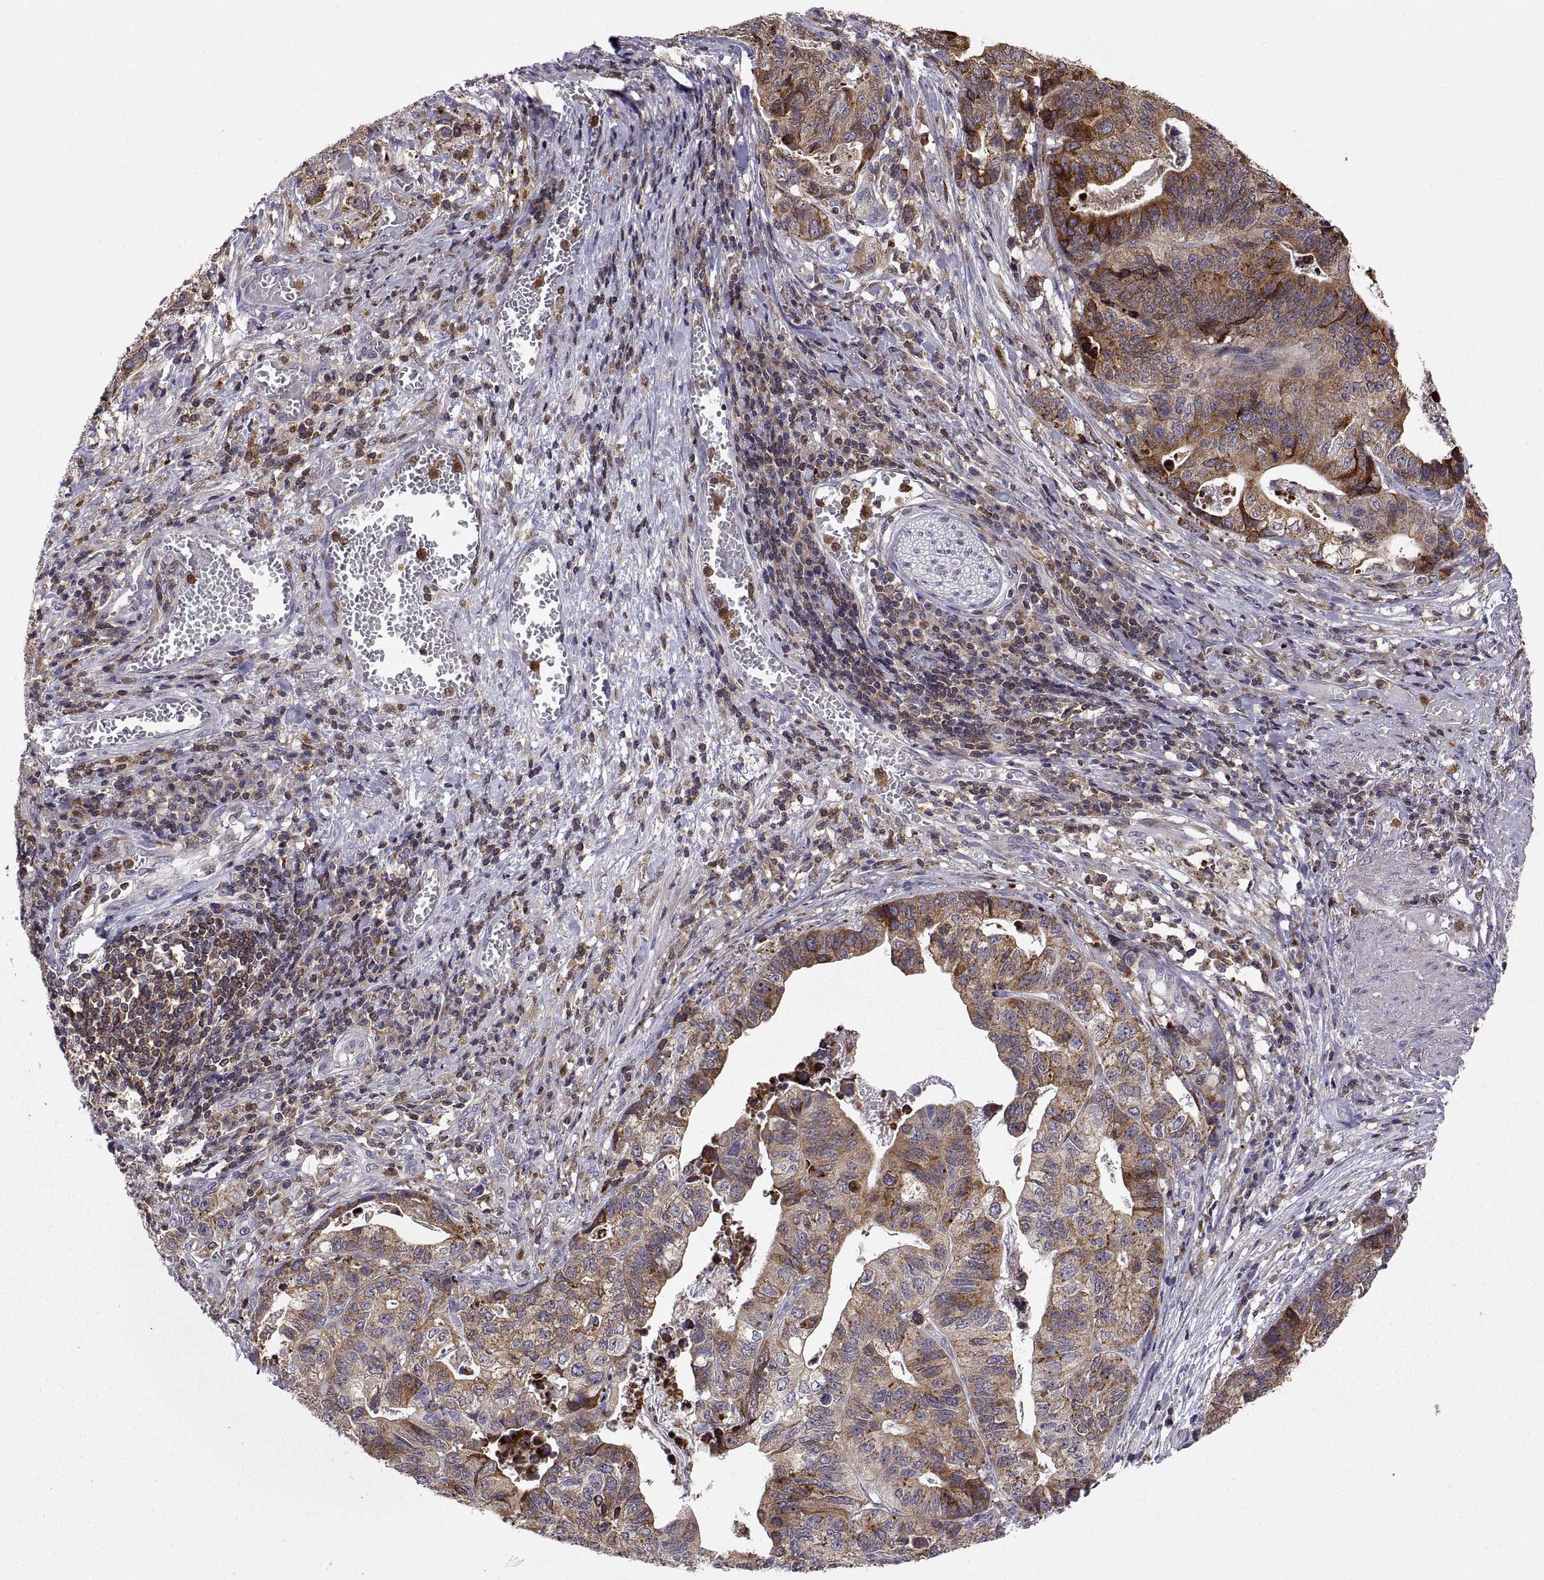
{"staining": {"intensity": "moderate", "quantity": ">75%", "location": "cytoplasmic/membranous"}, "tissue": "stomach cancer", "cell_type": "Tumor cells", "image_type": "cancer", "snomed": [{"axis": "morphology", "description": "Adenocarcinoma, NOS"}, {"axis": "topography", "description": "Stomach, upper"}], "caption": "Immunohistochemical staining of stomach cancer (adenocarcinoma) exhibits medium levels of moderate cytoplasmic/membranous protein staining in approximately >75% of tumor cells. (DAB = brown stain, brightfield microscopy at high magnification).", "gene": "ACAP1", "patient": {"sex": "female", "age": 67}}